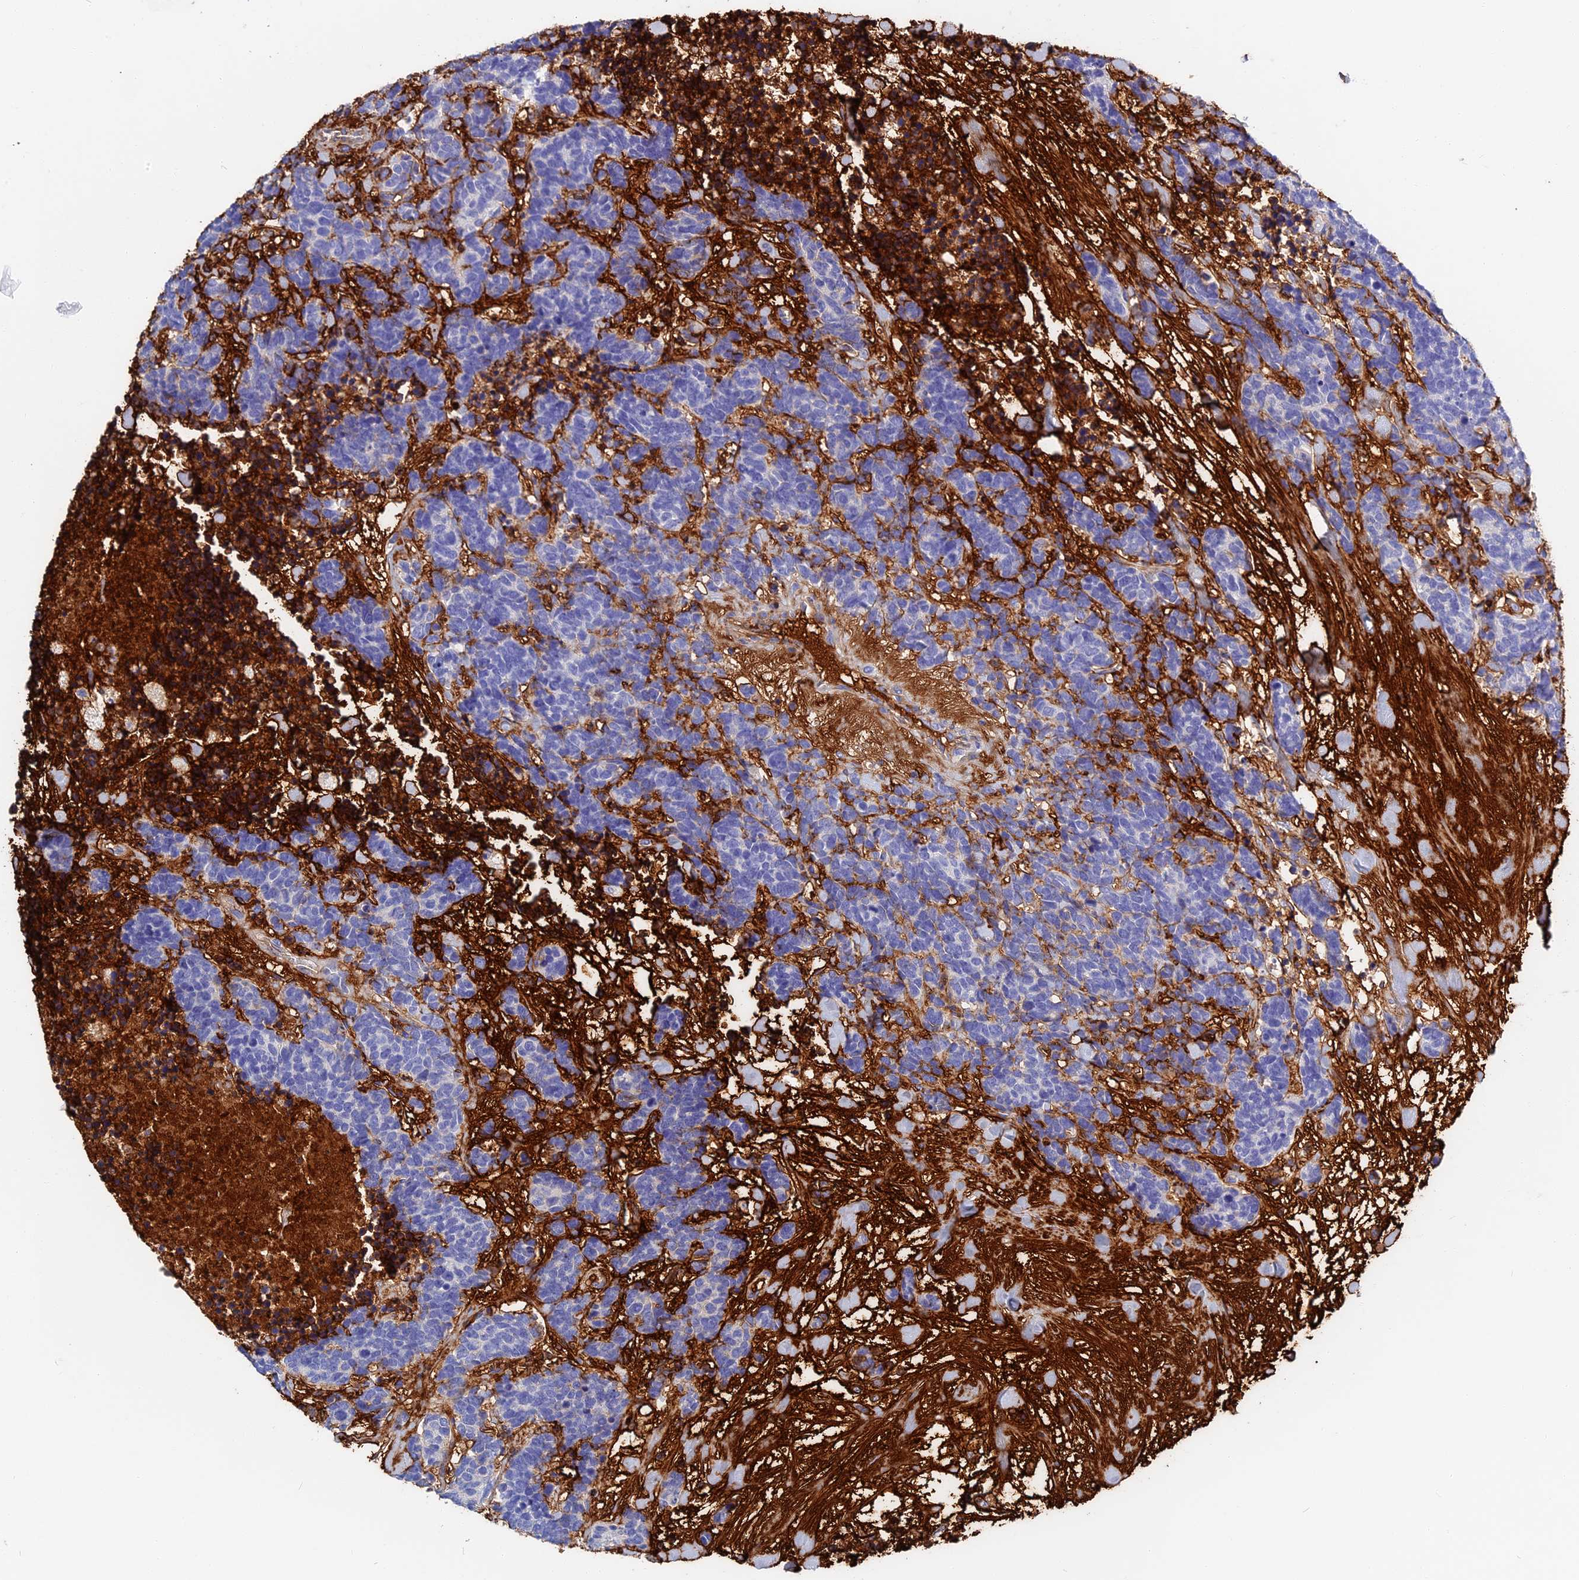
{"staining": {"intensity": "negative", "quantity": "none", "location": "none"}, "tissue": "carcinoid", "cell_type": "Tumor cells", "image_type": "cancer", "snomed": [{"axis": "morphology", "description": "Carcinoma, NOS"}, {"axis": "morphology", "description": "Carcinoid, malignant, NOS"}, {"axis": "topography", "description": "Prostate"}], "caption": "Immunohistochemical staining of human carcinoid demonstrates no significant positivity in tumor cells.", "gene": "ITIH1", "patient": {"sex": "male", "age": 57}}